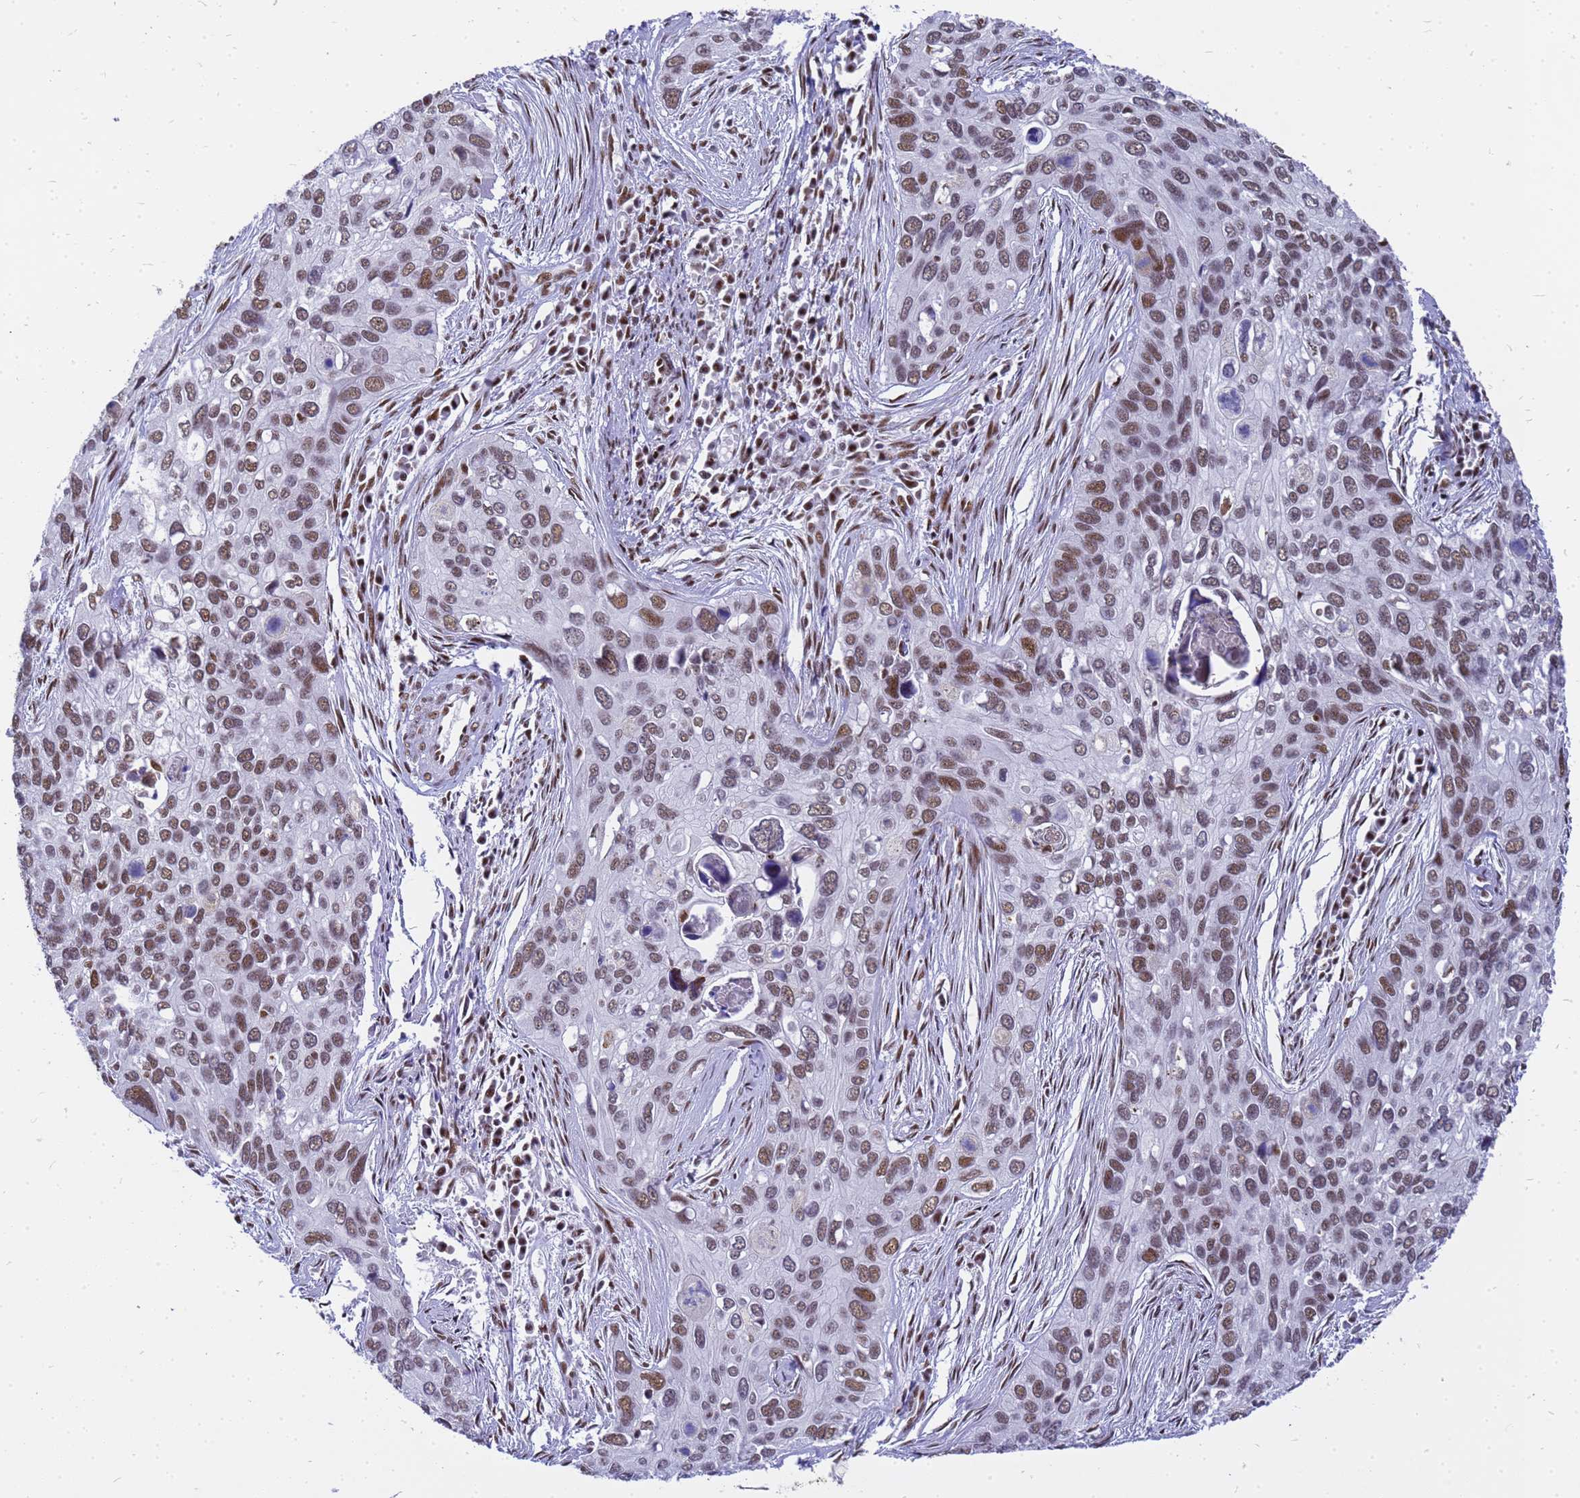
{"staining": {"intensity": "moderate", "quantity": ">75%", "location": "nuclear"}, "tissue": "cervical cancer", "cell_type": "Tumor cells", "image_type": "cancer", "snomed": [{"axis": "morphology", "description": "Squamous cell carcinoma, NOS"}, {"axis": "topography", "description": "Cervix"}], "caption": "Protein staining of cervical squamous cell carcinoma tissue demonstrates moderate nuclear expression in approximately >75% of tumor cells.", "gene": "SART3", "patient": {"sex": "female", "age": 55}}